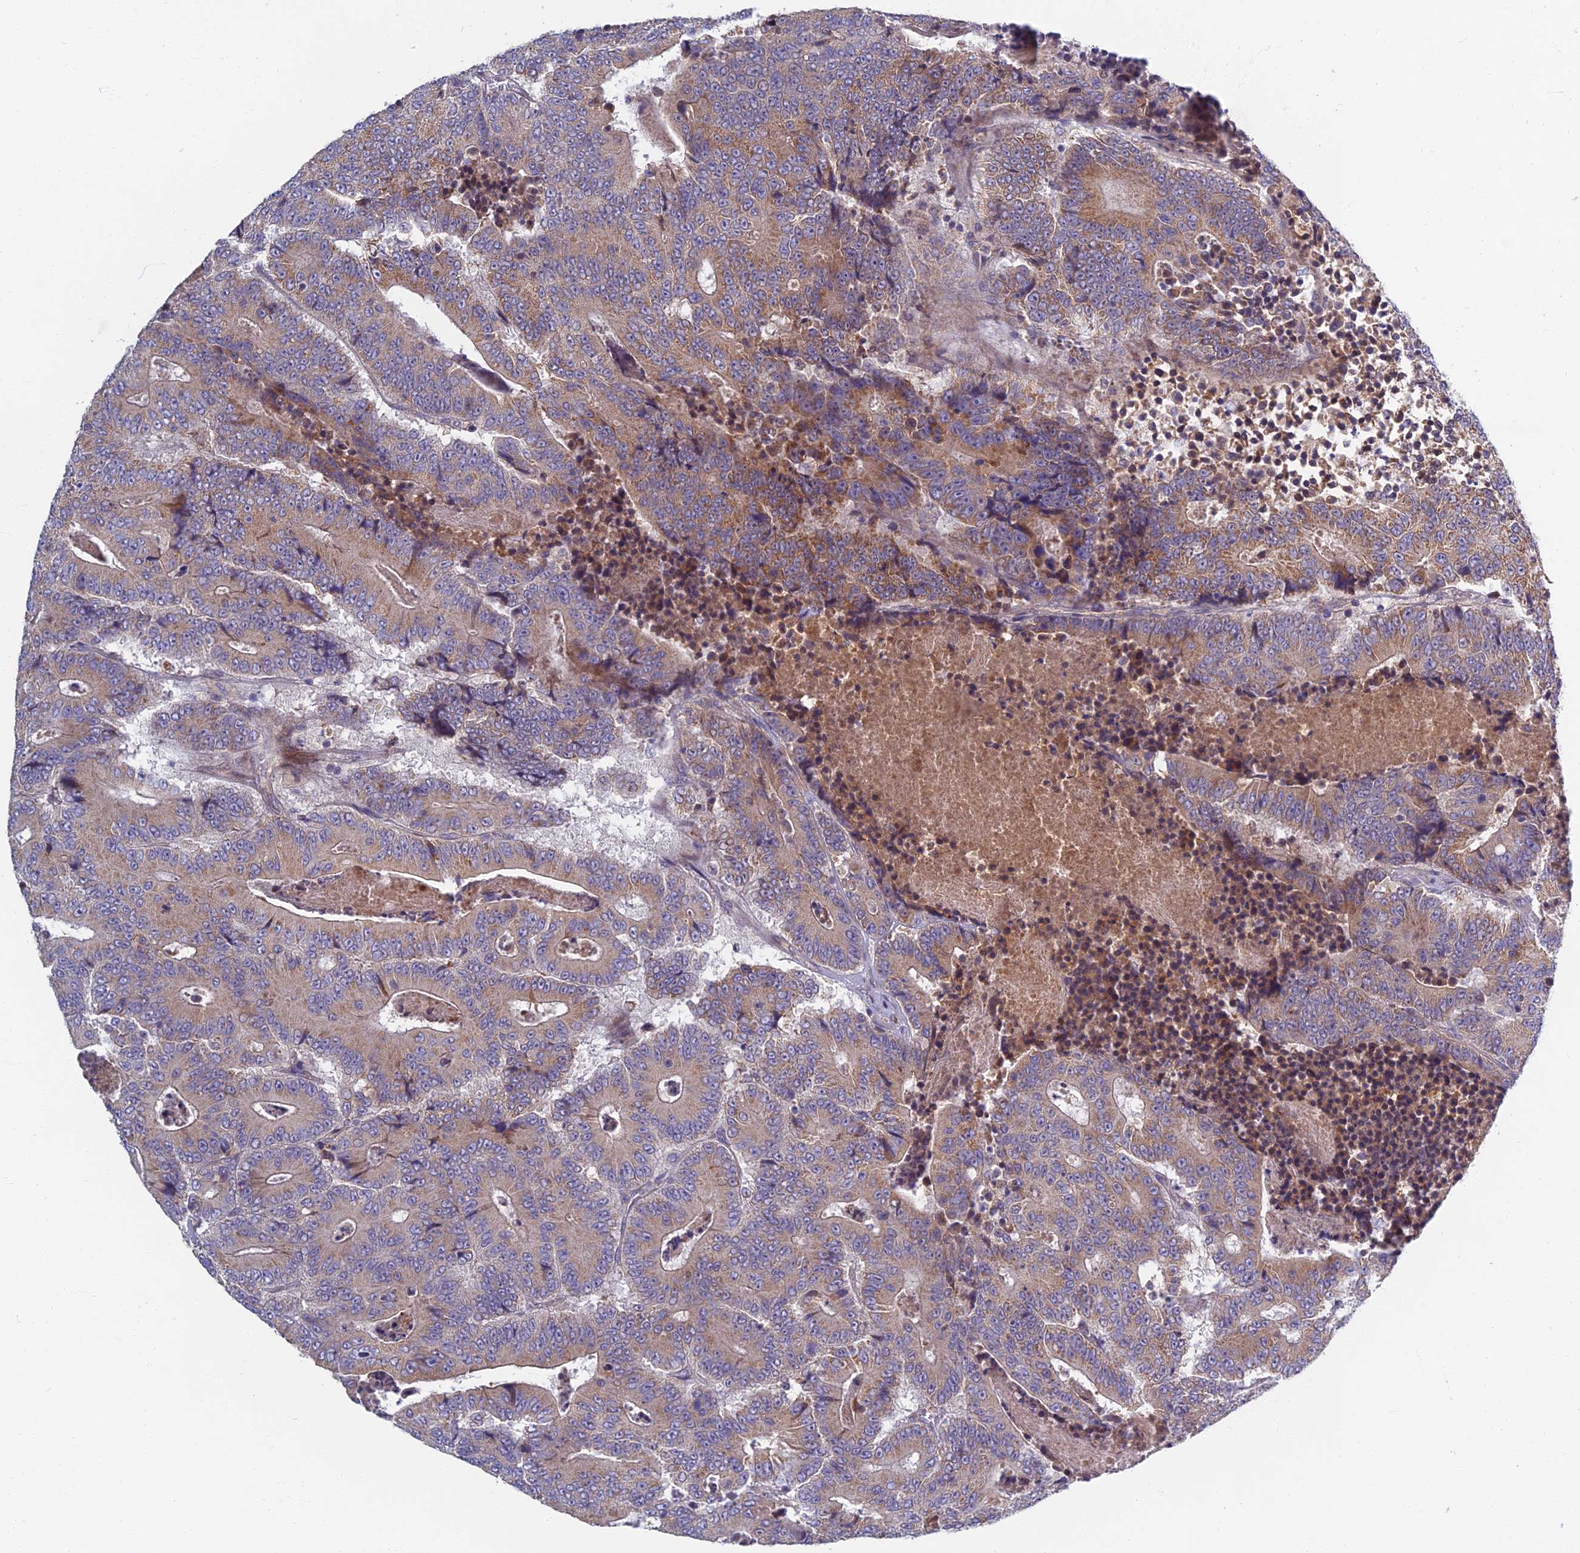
{"staining": {"intensity": "weak", "quantity": "25%-75%", "location": "cytoplasmic/membranous"}, "tissue": "colorectal cancer", "cell_type": "Tumor cells", "image_type": "cancer", "snomed": [{"axis": "morphology", "description": "Adenocarcinoma, NOS"}, {"axis": "topography", "description": "Colon"}], "caption": "Weak cytoplasmic/membranous protein staining is identified in approximately 25%-75% of tumor cells in adenocarcinoma (colorectal). (DAB IHC, brown staining for protein, blue staining for nuclei).", "gene": "SOGA1", "patient": {"sex": "male", "age": 83}}